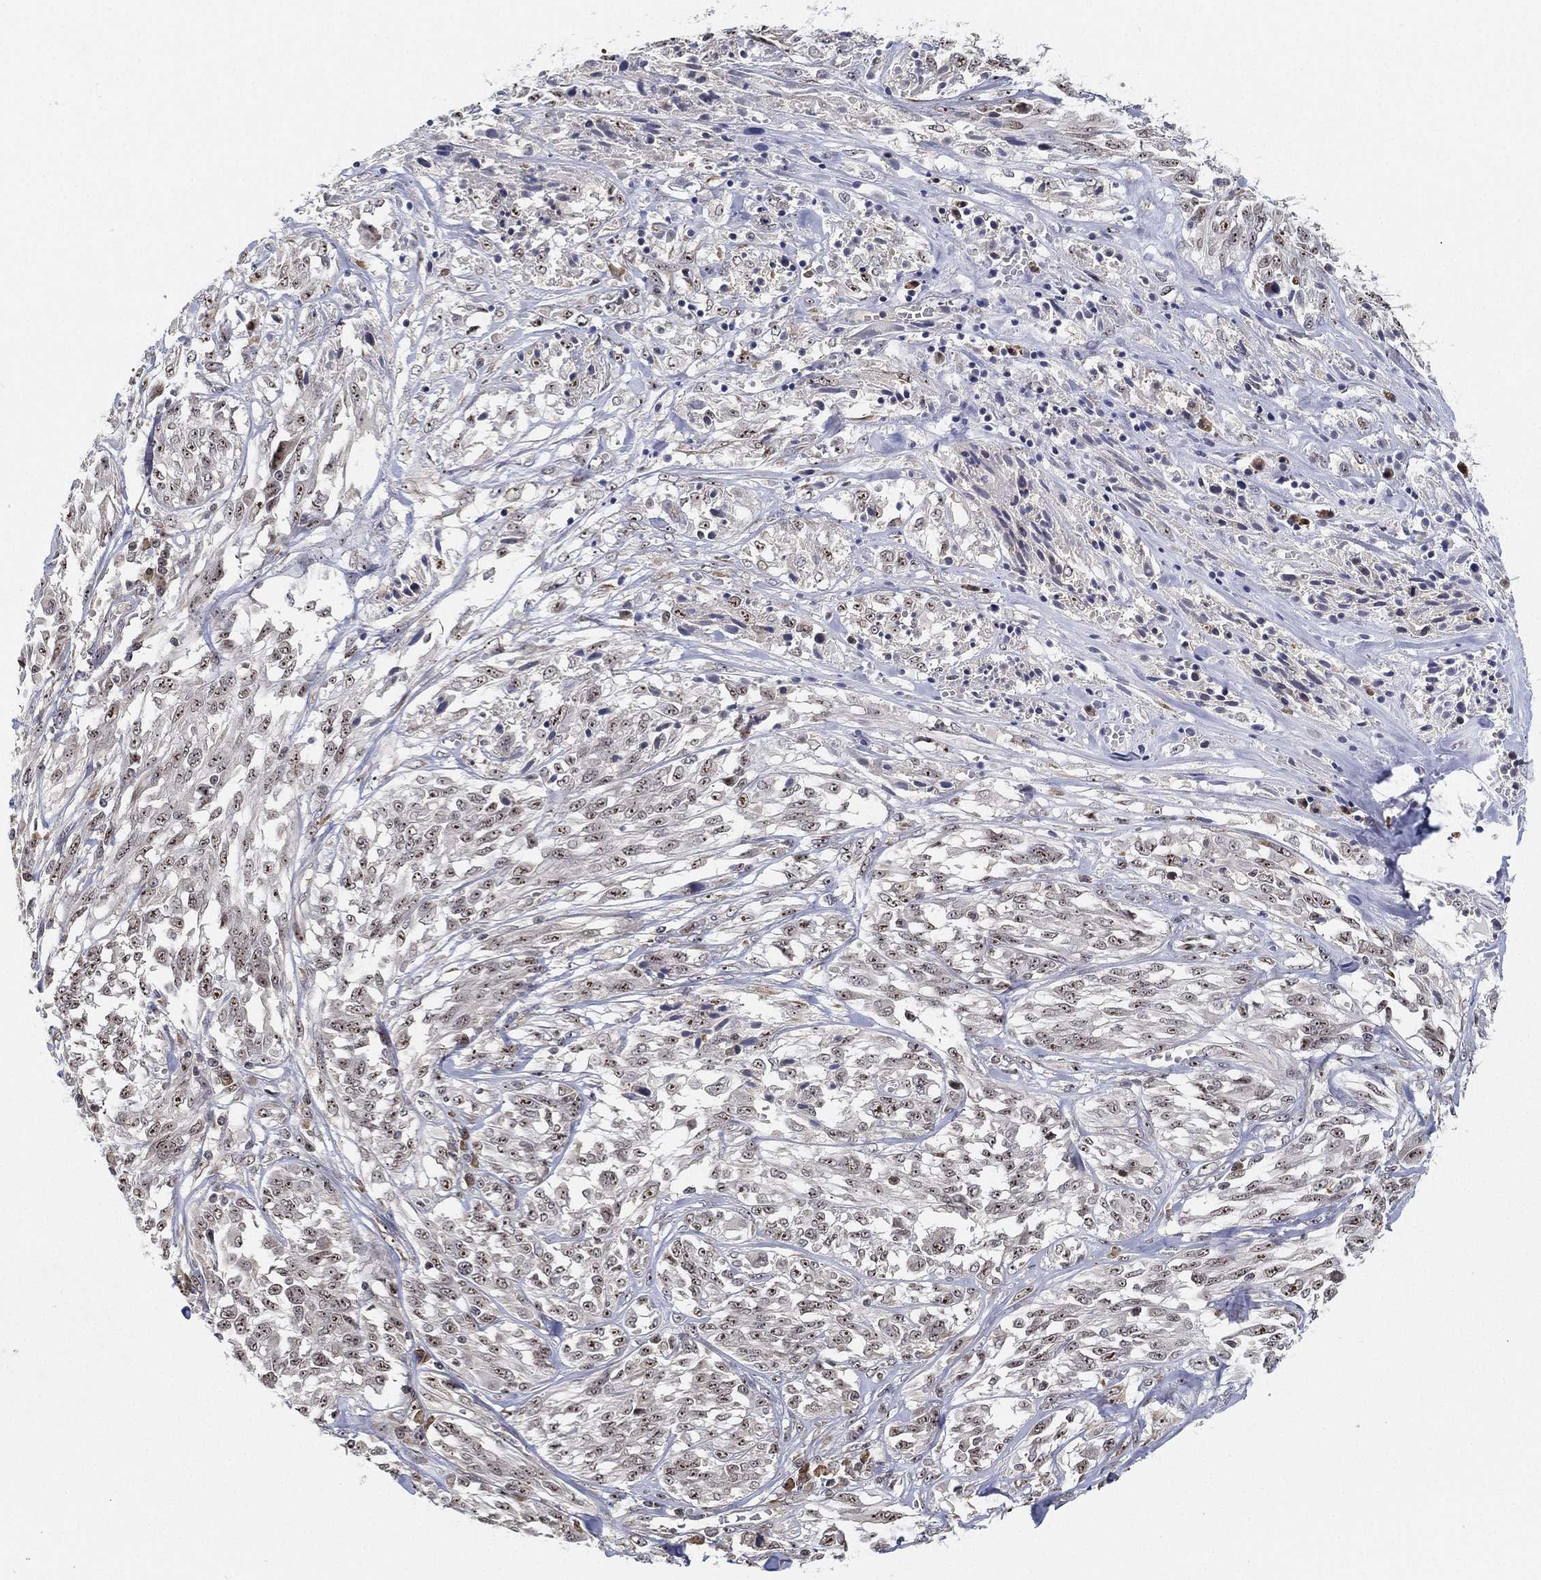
{"staining": {"intensity": "strong", "quantity": "<25%", "location": "nuclear"}, "tissue": "melanoma", "cell_type": "Tumor cells", "image_type": "cancer", "snomed": [{"axis": "morphology", "description": "Malignant melanoma, NOS"}, {"axis": "topography", "description": "Skin"}], "caption": "IHC histopathology image of neoplastic tissue: human malignant melanoma stained using immunohistochemistry demonstrates medium levels of strong protein expression localized specifically in the nuclear of tumor cells, appearing as a nuclear brown color.", "gene": "PPP1R16B", "patient": {"sex": "female", "age": 91}}